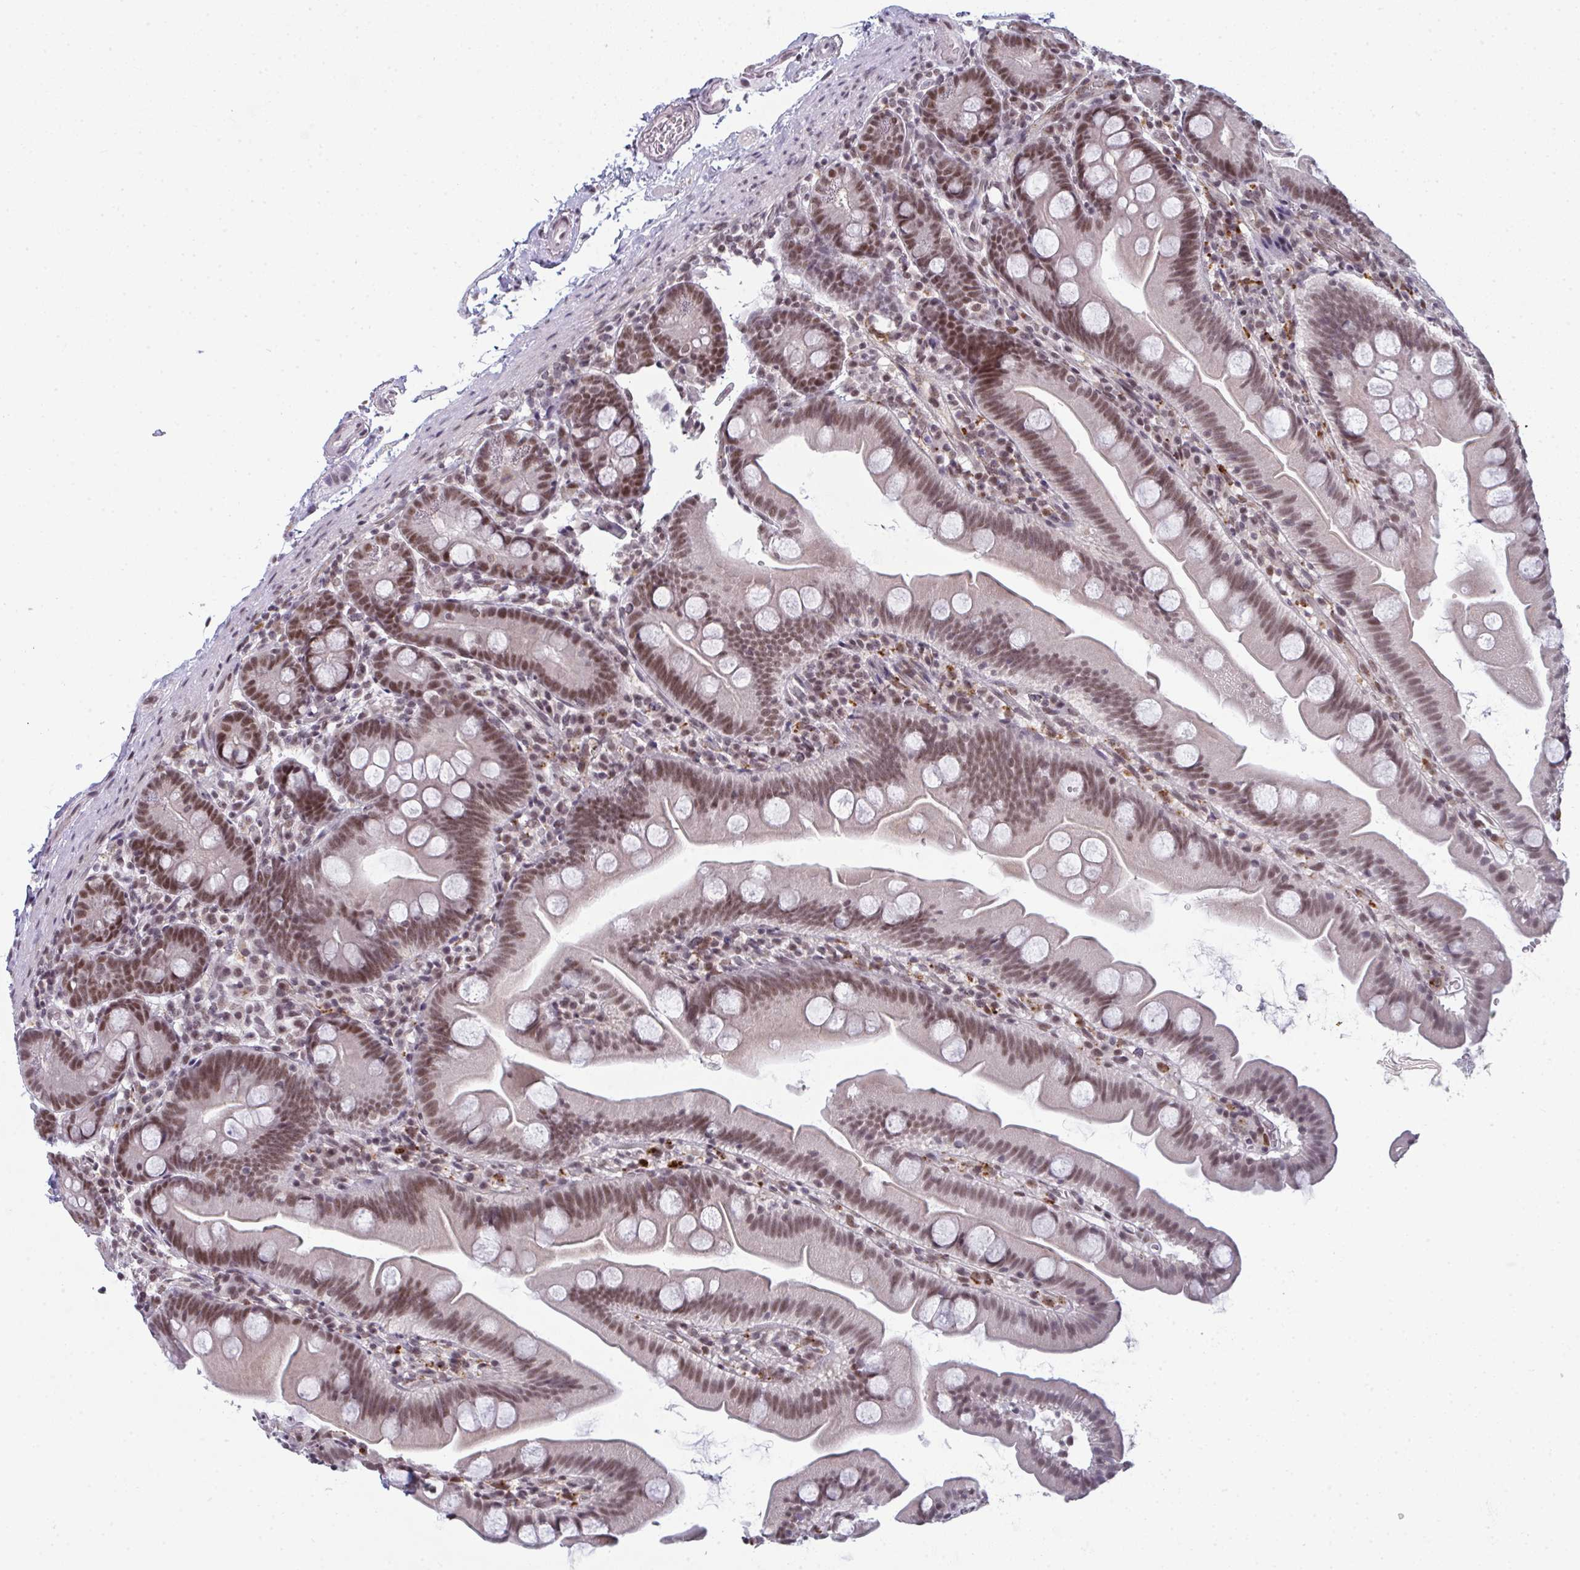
{"staining": {"intensity": "moderate", "quantity": ">75%", "location": "nuclear"}, "tissue": "small intestine", "cell_type": "Glandular cells", "image_type": "normal", "snomed": [{"axis": "morphology", "description": "Normal tissue, NOS"}, {"axis": "topography", "description": "Small intestine"}], "caption": "Immunohistochemistry photomicrograph of benign small intestine: human small intestine stained using immunohistochemistry demonstrates medium levels of moderate protein expression localized specifically in the nuclear of glandular cells, appearing as a nuclear brown color.", "gene": "ATF1", "patient": {"sex": "female", "age": 68}}